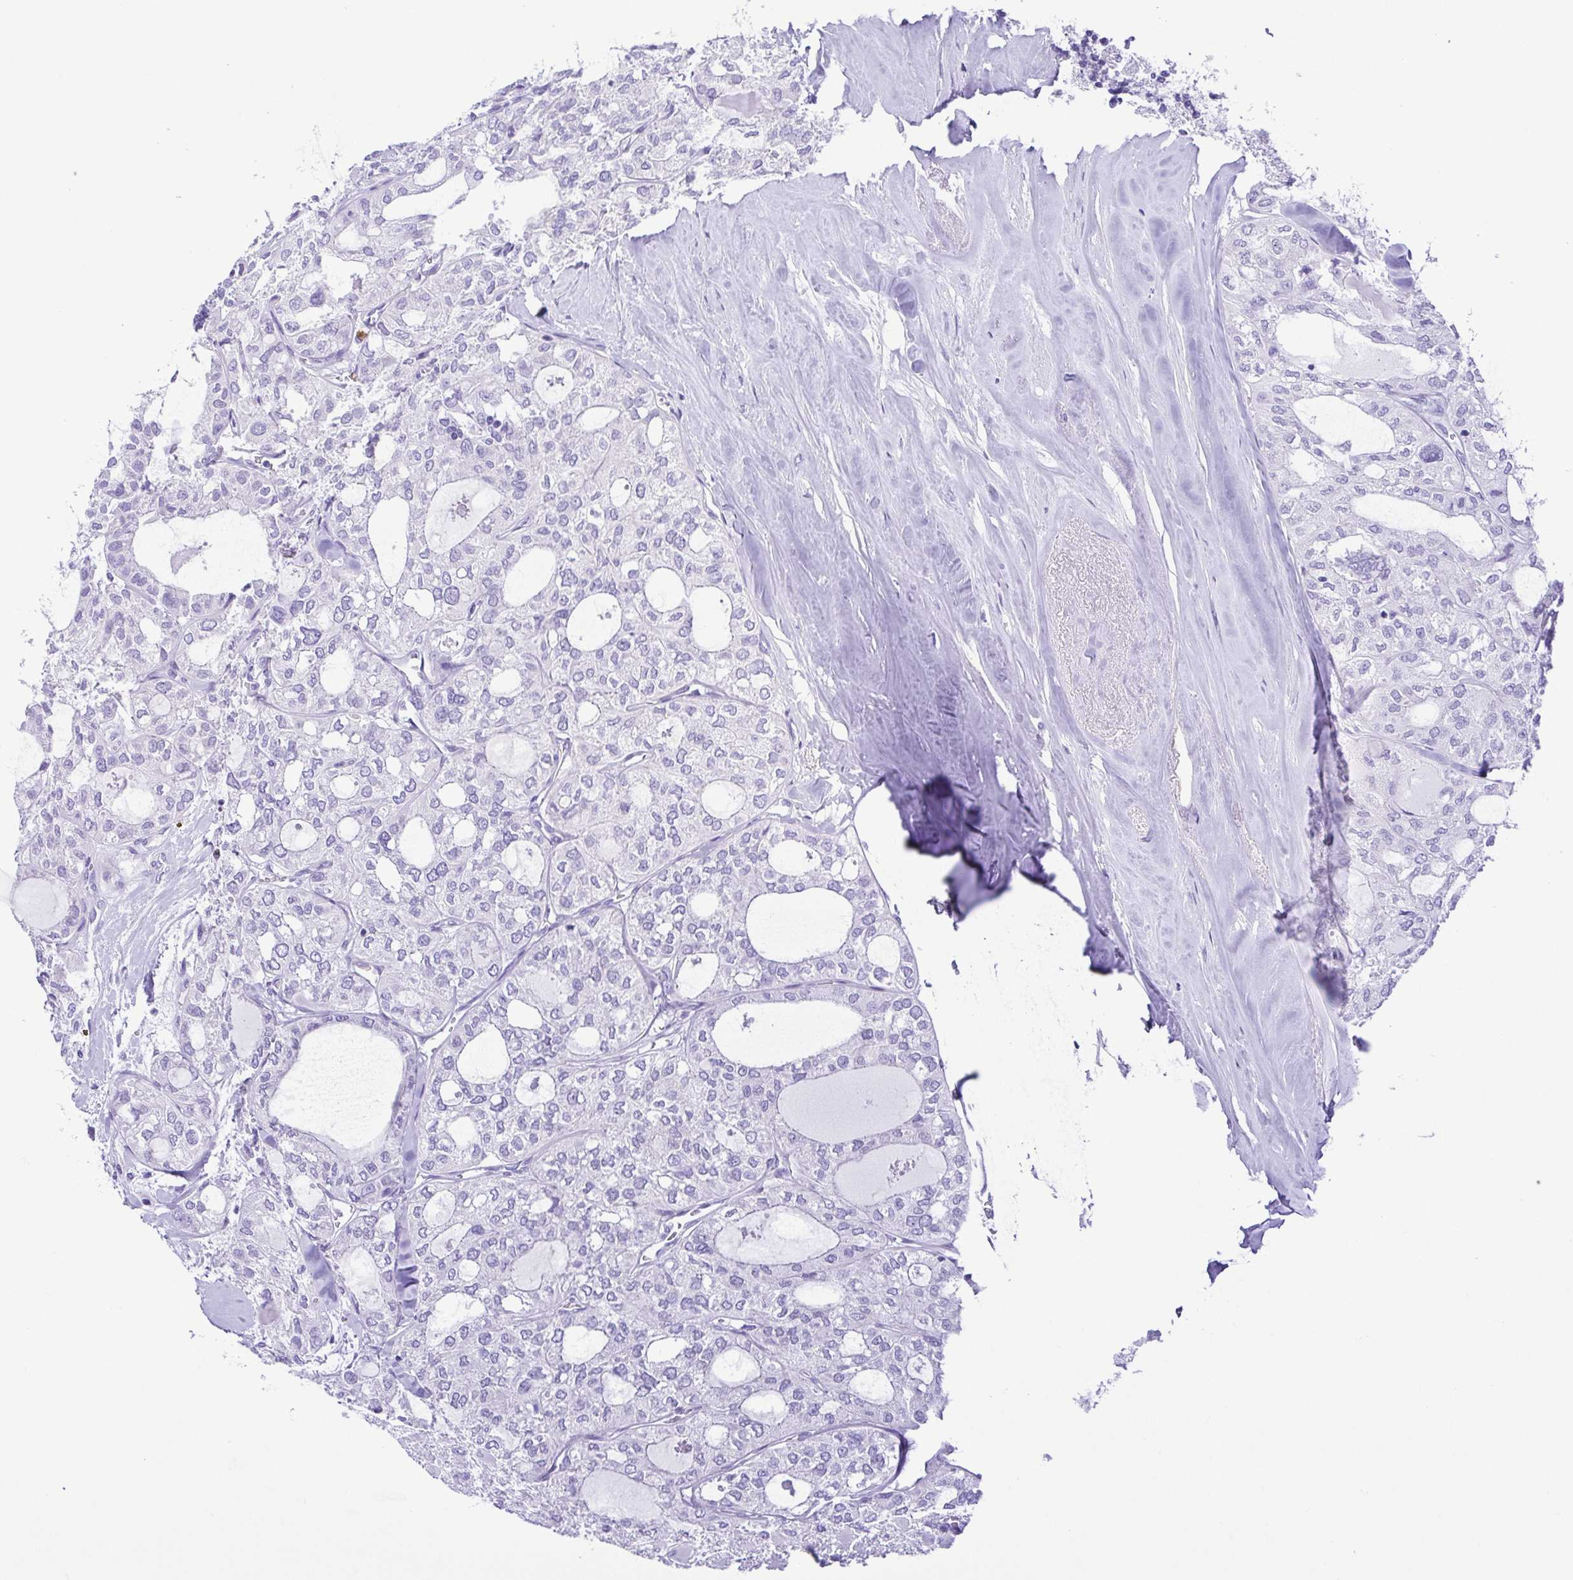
{"staining": {"intensity": "negative", "quantity": "none", "location": "none"}, "tissue": "thyroid cancer", "cell_type": "Tumor cells", "image_type": "cancer", "snomed": [{"axis": "morphology", "description": "Follicular adenoma carcinoma, NOS"}, {"axis": "topography", "description": "Thyroid gland"}], "caption": "This is a micrograph of IHC staining of thyroid follicular adenoma carcinoma, which shows no positivity in tumor cells. Brightfield microscopy of immunohistochemistry (IHC) stained with DAB (3,3'-diaminobenzidine) (brown) and hematoxylin (blue), captured at high magnification.", "gene": "PAK3", "patient": {"sex": "male", "age": 75}}